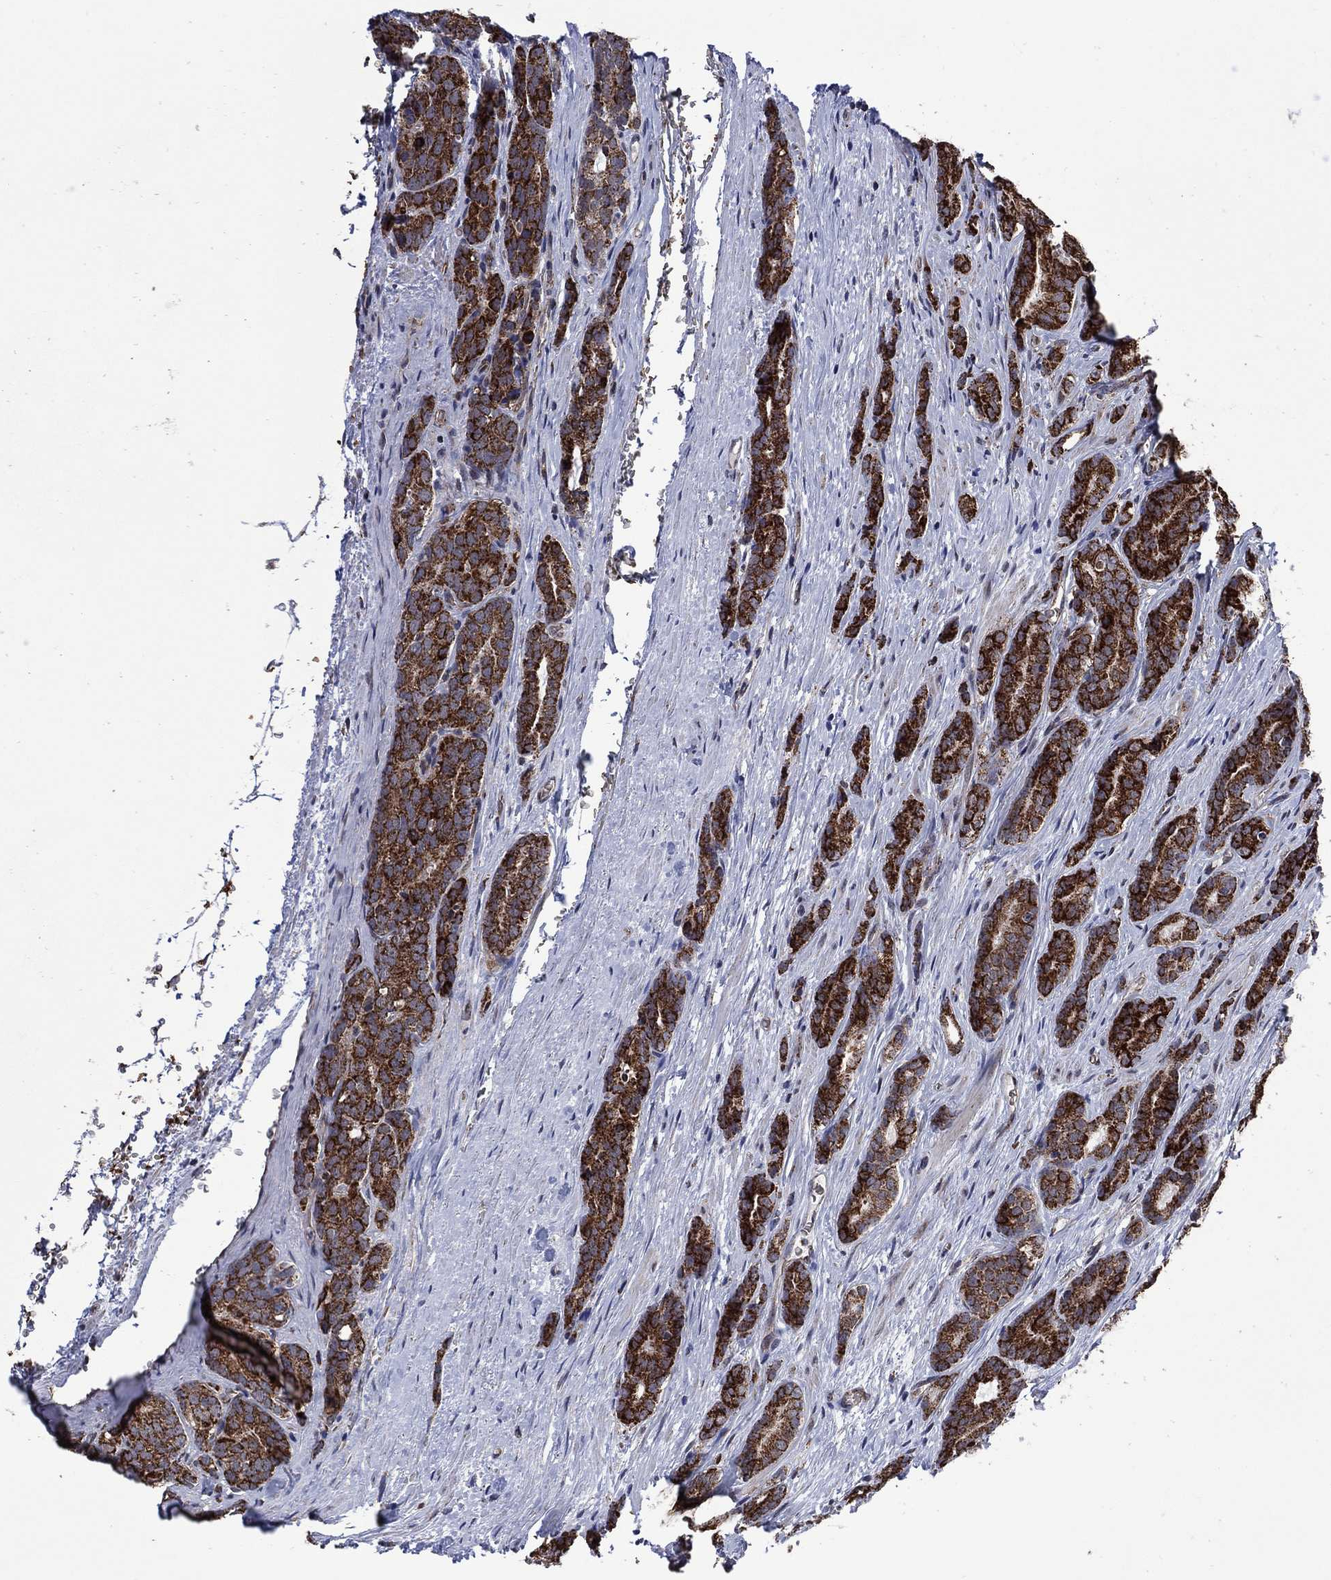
{"staining": {"intensity": "strong", "quantity": "25%-75%", "location": "cytoplasmic/membranous"}, "tissue": "prostate cancer", "cell_type": "Tumor cells", "image_type": "cancer", "snomed": [{"axis": "morphology", "description": "Adenocarcinoma, NOS"}, {"axis": "topography", "description": "Prostate"}], "caption": "Prostate cancer (adenocarcinoma) stained for a protein (brown) displays strong cytoplasmic/membranous positive staining in approximately 25%-75% of tumor cells.", "gene": "HTD2", "patient": {"sex": "male", "age": 71}}